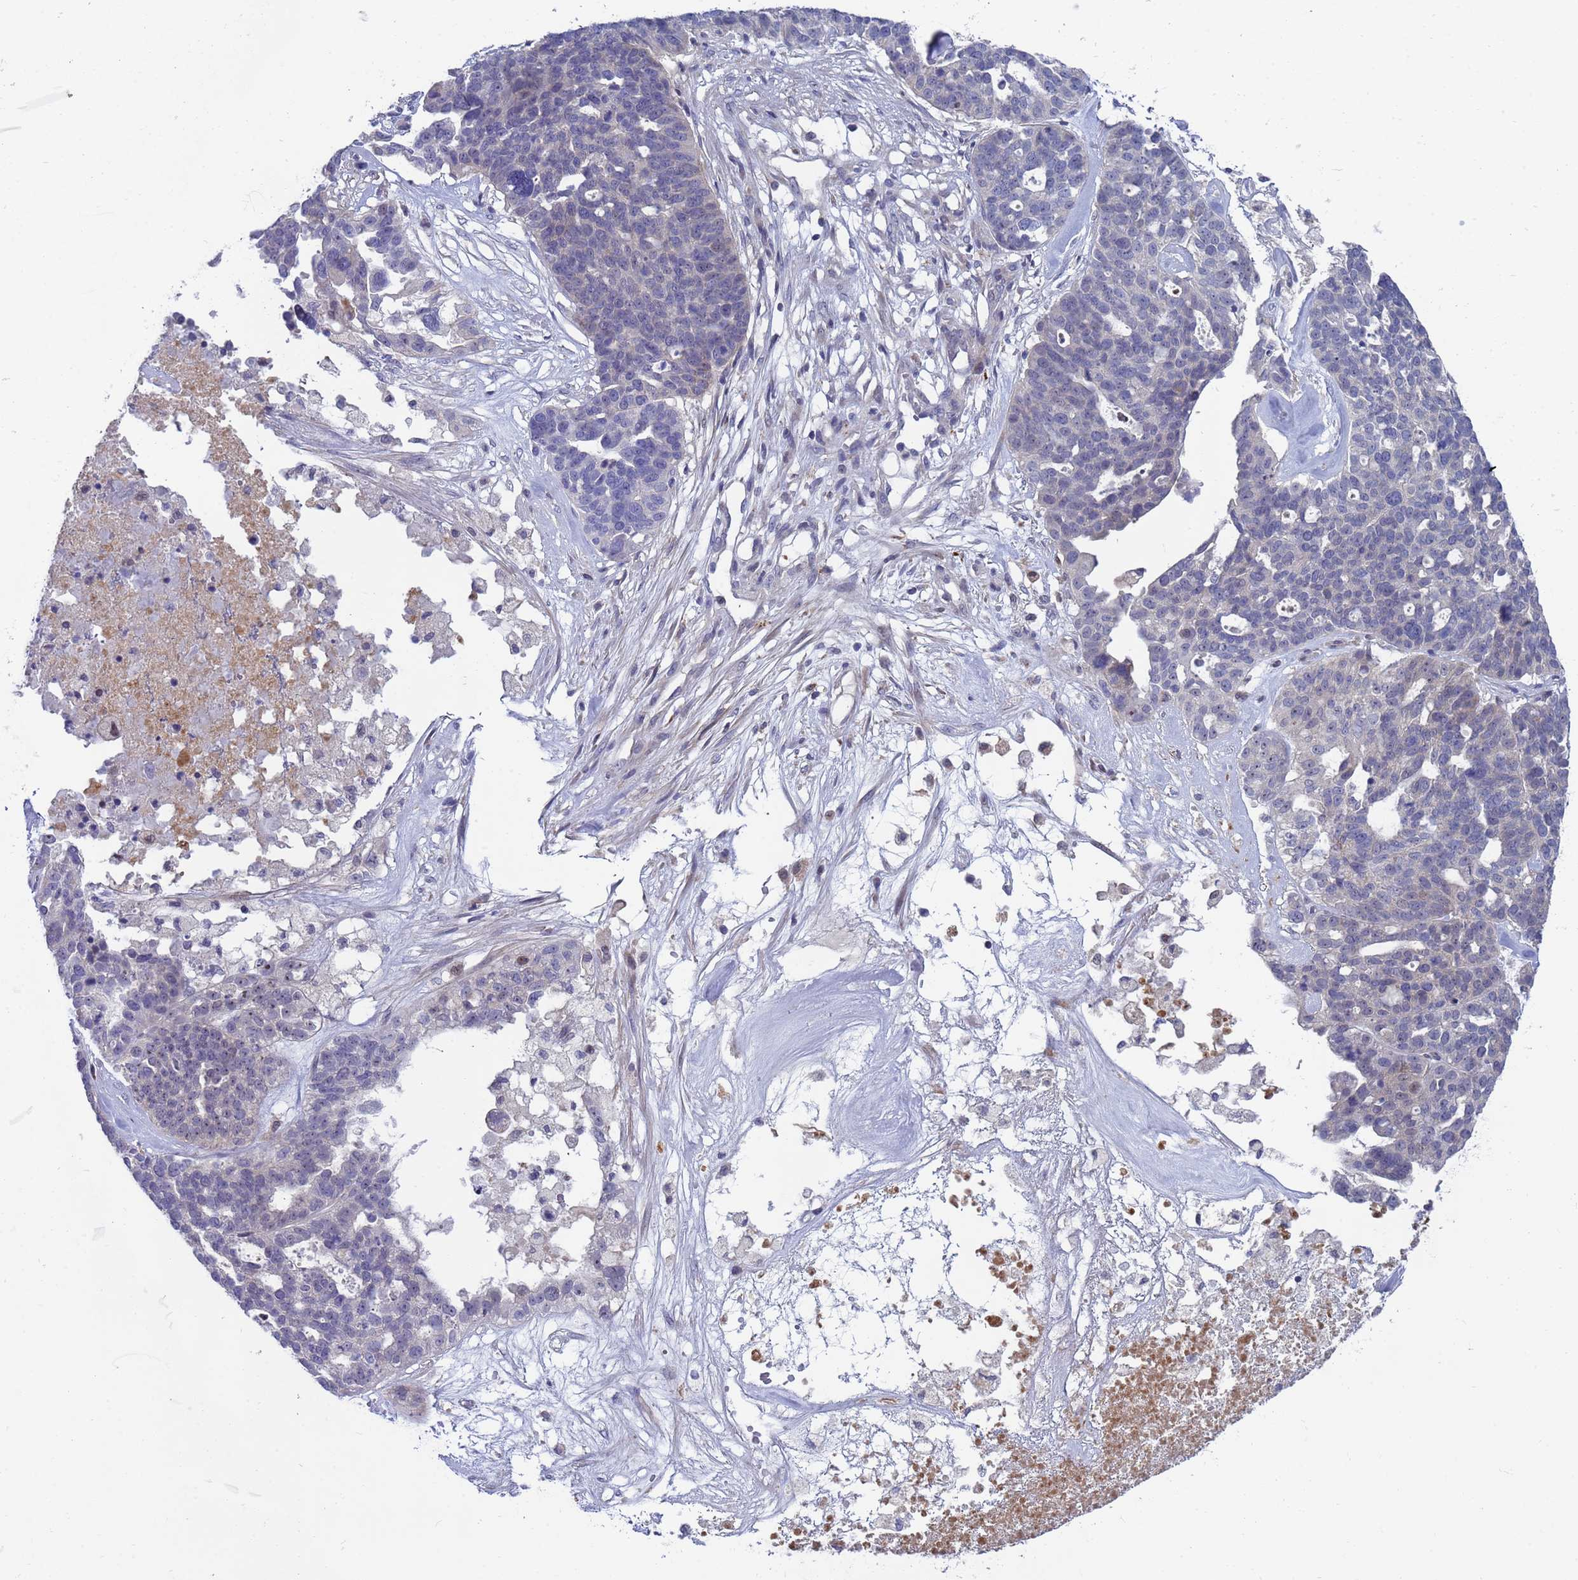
{"staining": {"intensity": "negative", "quantity": "none", "location": "none"}, "tissue": "ovarian cancer", "cell_type": "Tumor cells", "image_type": "cancer", "snomed": [{"axis": "morphology", "description": "Cystadenocarcinoma, serous, NOS"}, {"axis": "topography", "description": "Ovary"}], "caption": "This is a image of IHC staining of ovarian cancer, which shows no positivity in tumor cells.", "gene": "ENOSF1", "patient": {"sex": "female", "age": 59}}